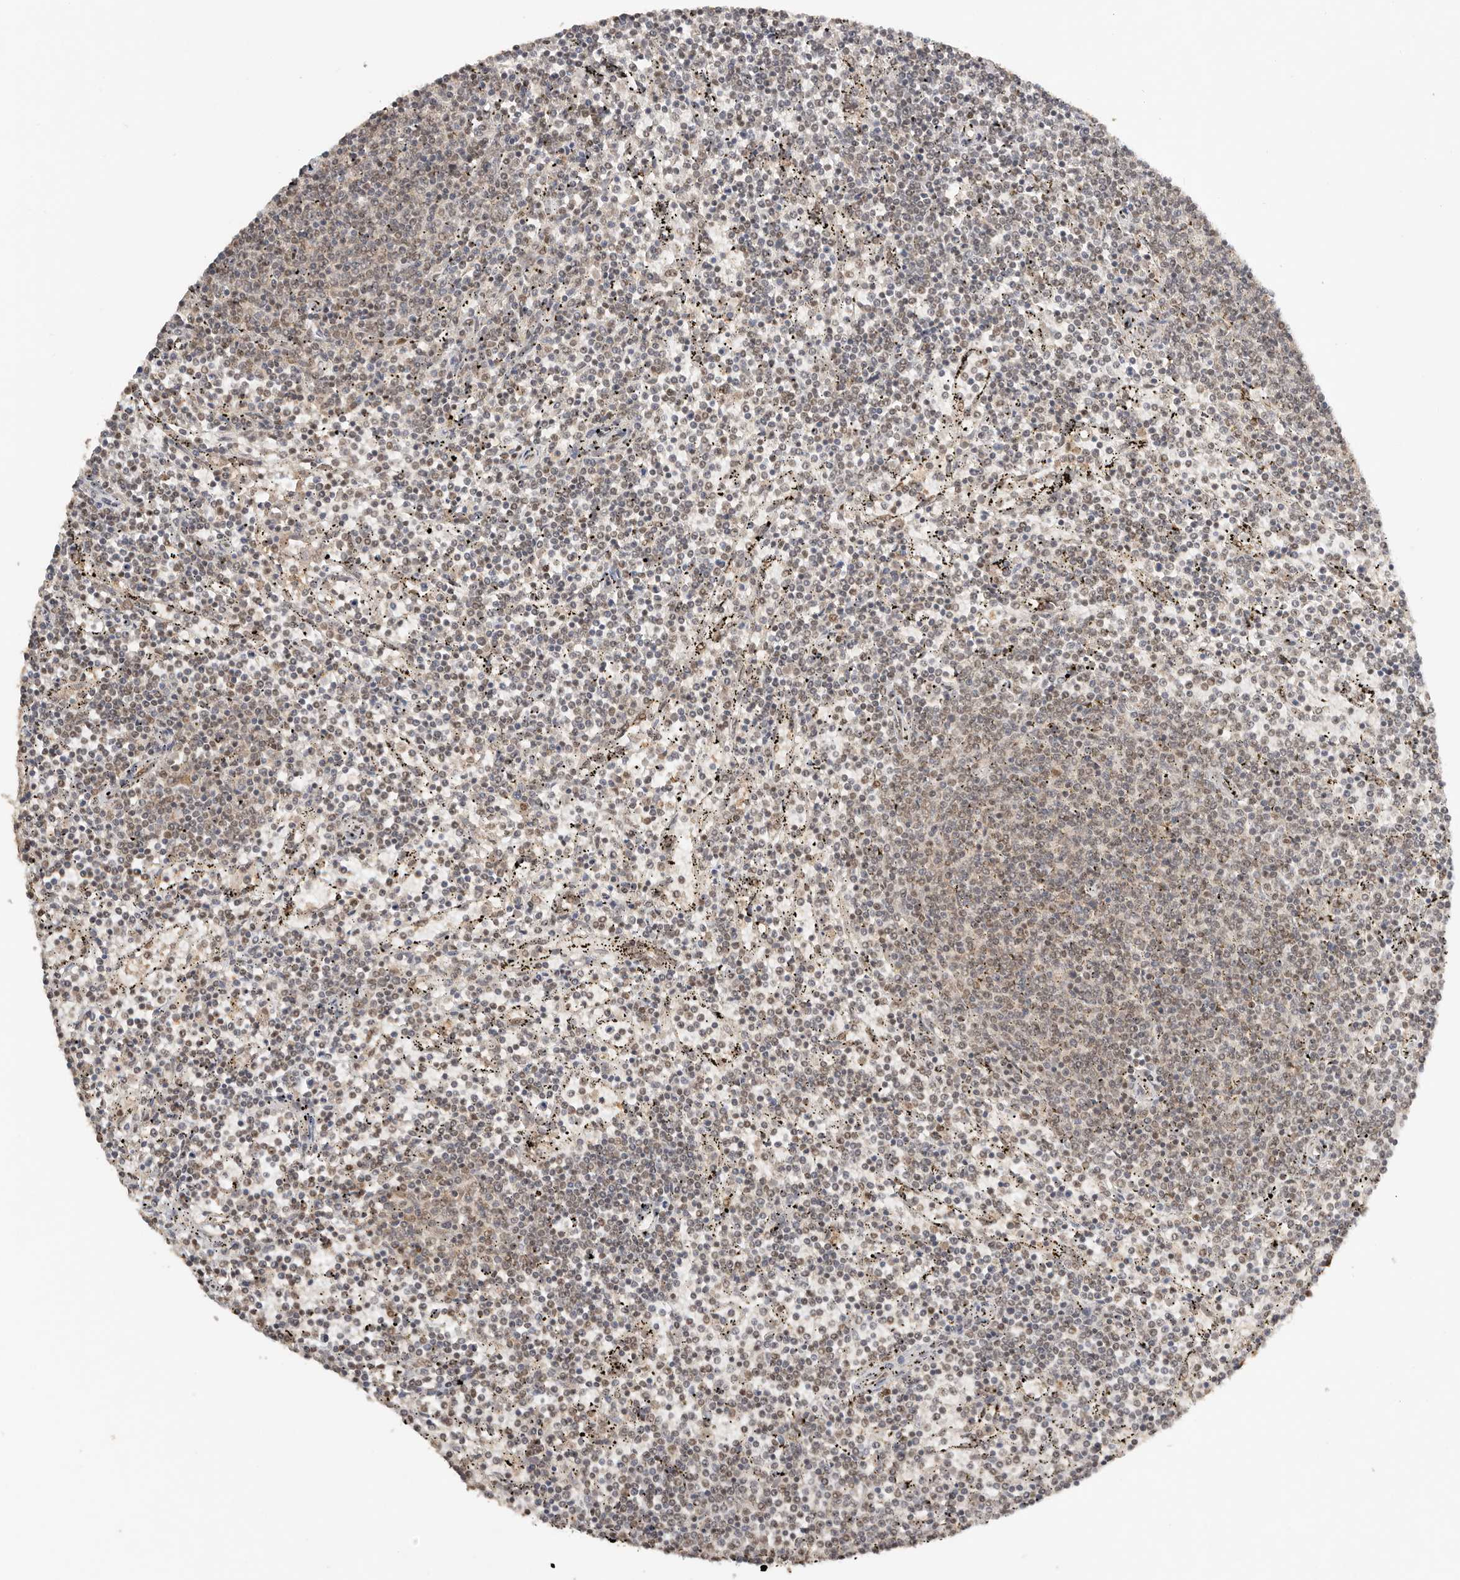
{"staining": {"intensity": "weak", "quantity": "<25%", "location": "cytoplasmic/membranous"}, "tissue": "lymphoma", "cell_type": "Tumor cells", "image_type": "cancer", "snomed": [{"axis": "morphology", "description": "Malignant lymphoma, non-Hodgkin's type, Low grade"}, {"axis": "topography", "description": "Spleen"}], "caption": "IHC photomicrograph of neoplastic tissue: human lymphoma stained with DAB (3,3'-diaminobenzidine) shows no significant protein positivity in tumor cells.", "gene": "SEC14L1", "patient": {"sex": "female", "age": 50}}